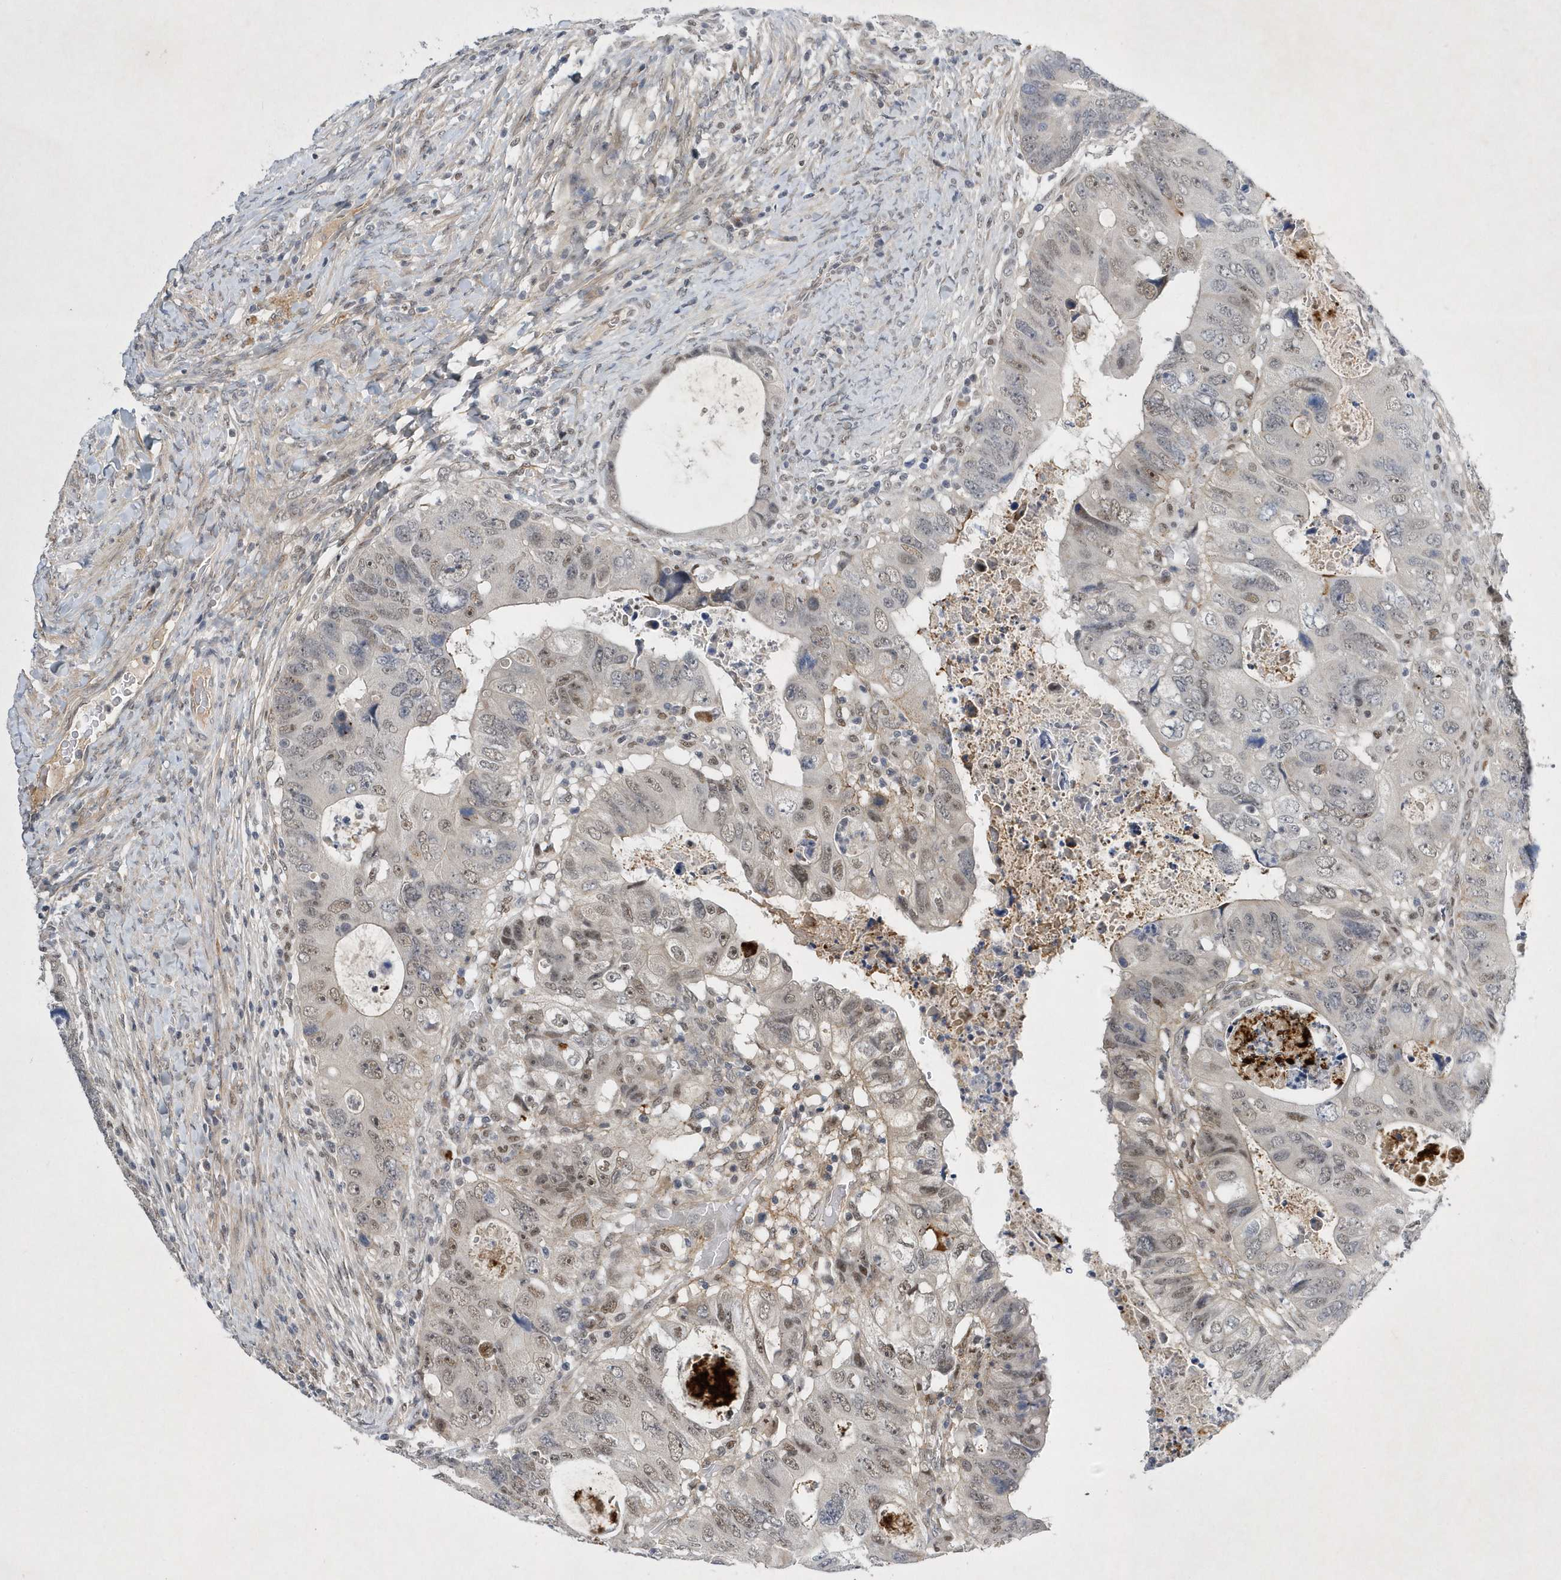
{"staining": {"intensity": "moderate", "quantity": "<25%", "location": "nuclear"}, "tissue": "colorectal cancer", "cell_type": "Tumor cells", "image_type": "cancer", "snomed": [{"axis": "morphology", "description": "Adenocarcinoma, NOS"}, {"axis": "topography", "description": "Rectum"}], "caption": "There is low levels of moderate nuclear expression in tumor cells of adenocarcinoma (colorectal), as demonstrated by immunohistochemical staining (brown color).", "gene": "FAM217A", "patient": {"sex": "male", "age": 59}}